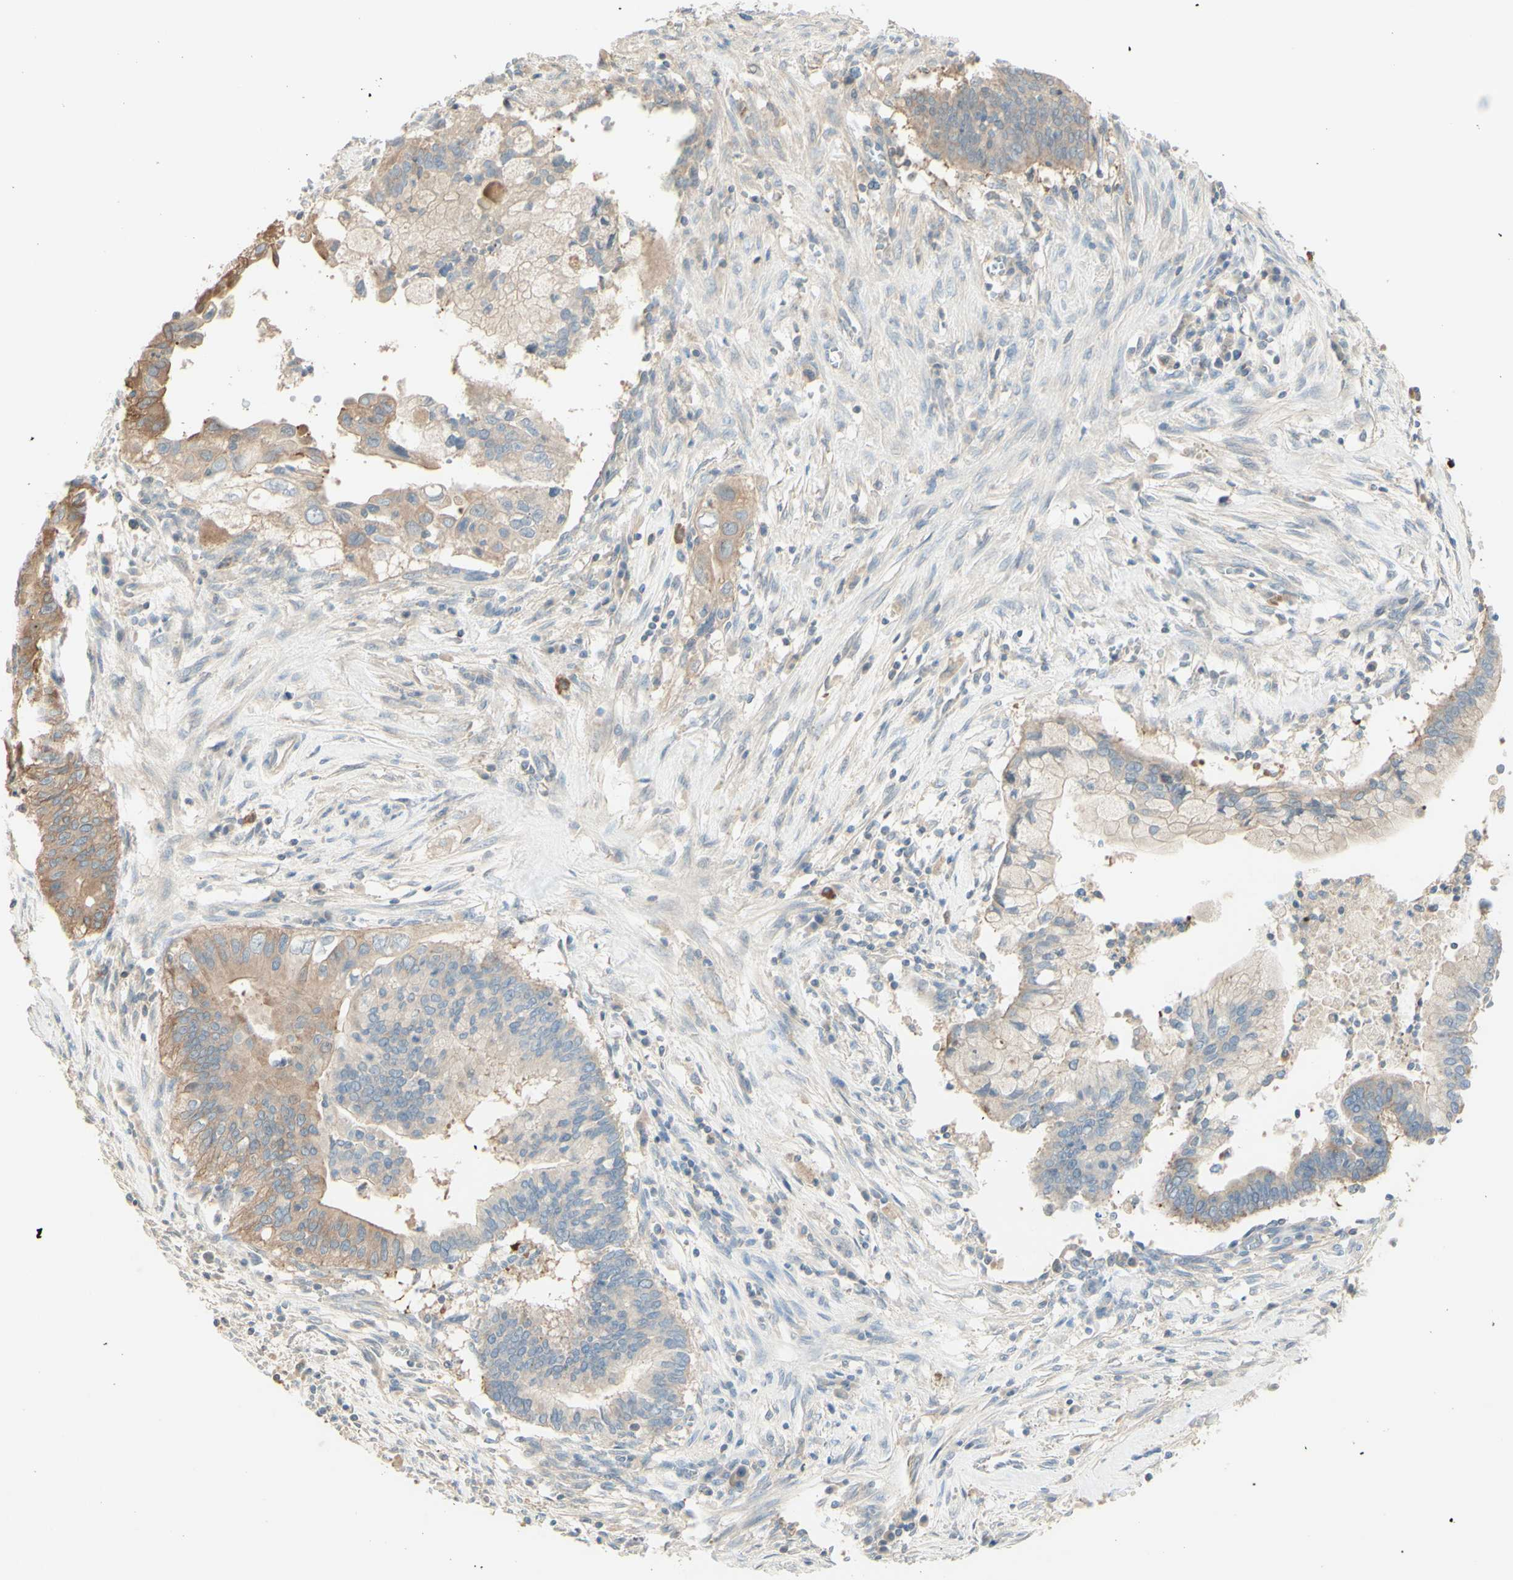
{"staining": {"intensity": "weak", "quantity": "25%-75%", "location": "cytoplasmic/membranous"}, "tissue": "cervical cancer", "cell_type": "Tumor cells", "image_type": "cancer", "snomed": [{"axis": "morphology", "description": "Adenocarcinoma, NOS"}, {"axis": "topography", "description": "Cervix"}], "caption": "High-power microscopy captured an immunohistochemistry (IHC) photomicrograph of cervical adenocarcinoma, revealing weak cytoplasmic/membranous positivity in about 25%-75% of tumor cells.", "gene": "MTM1", "patient": {"sex": "female", "age": 44}}